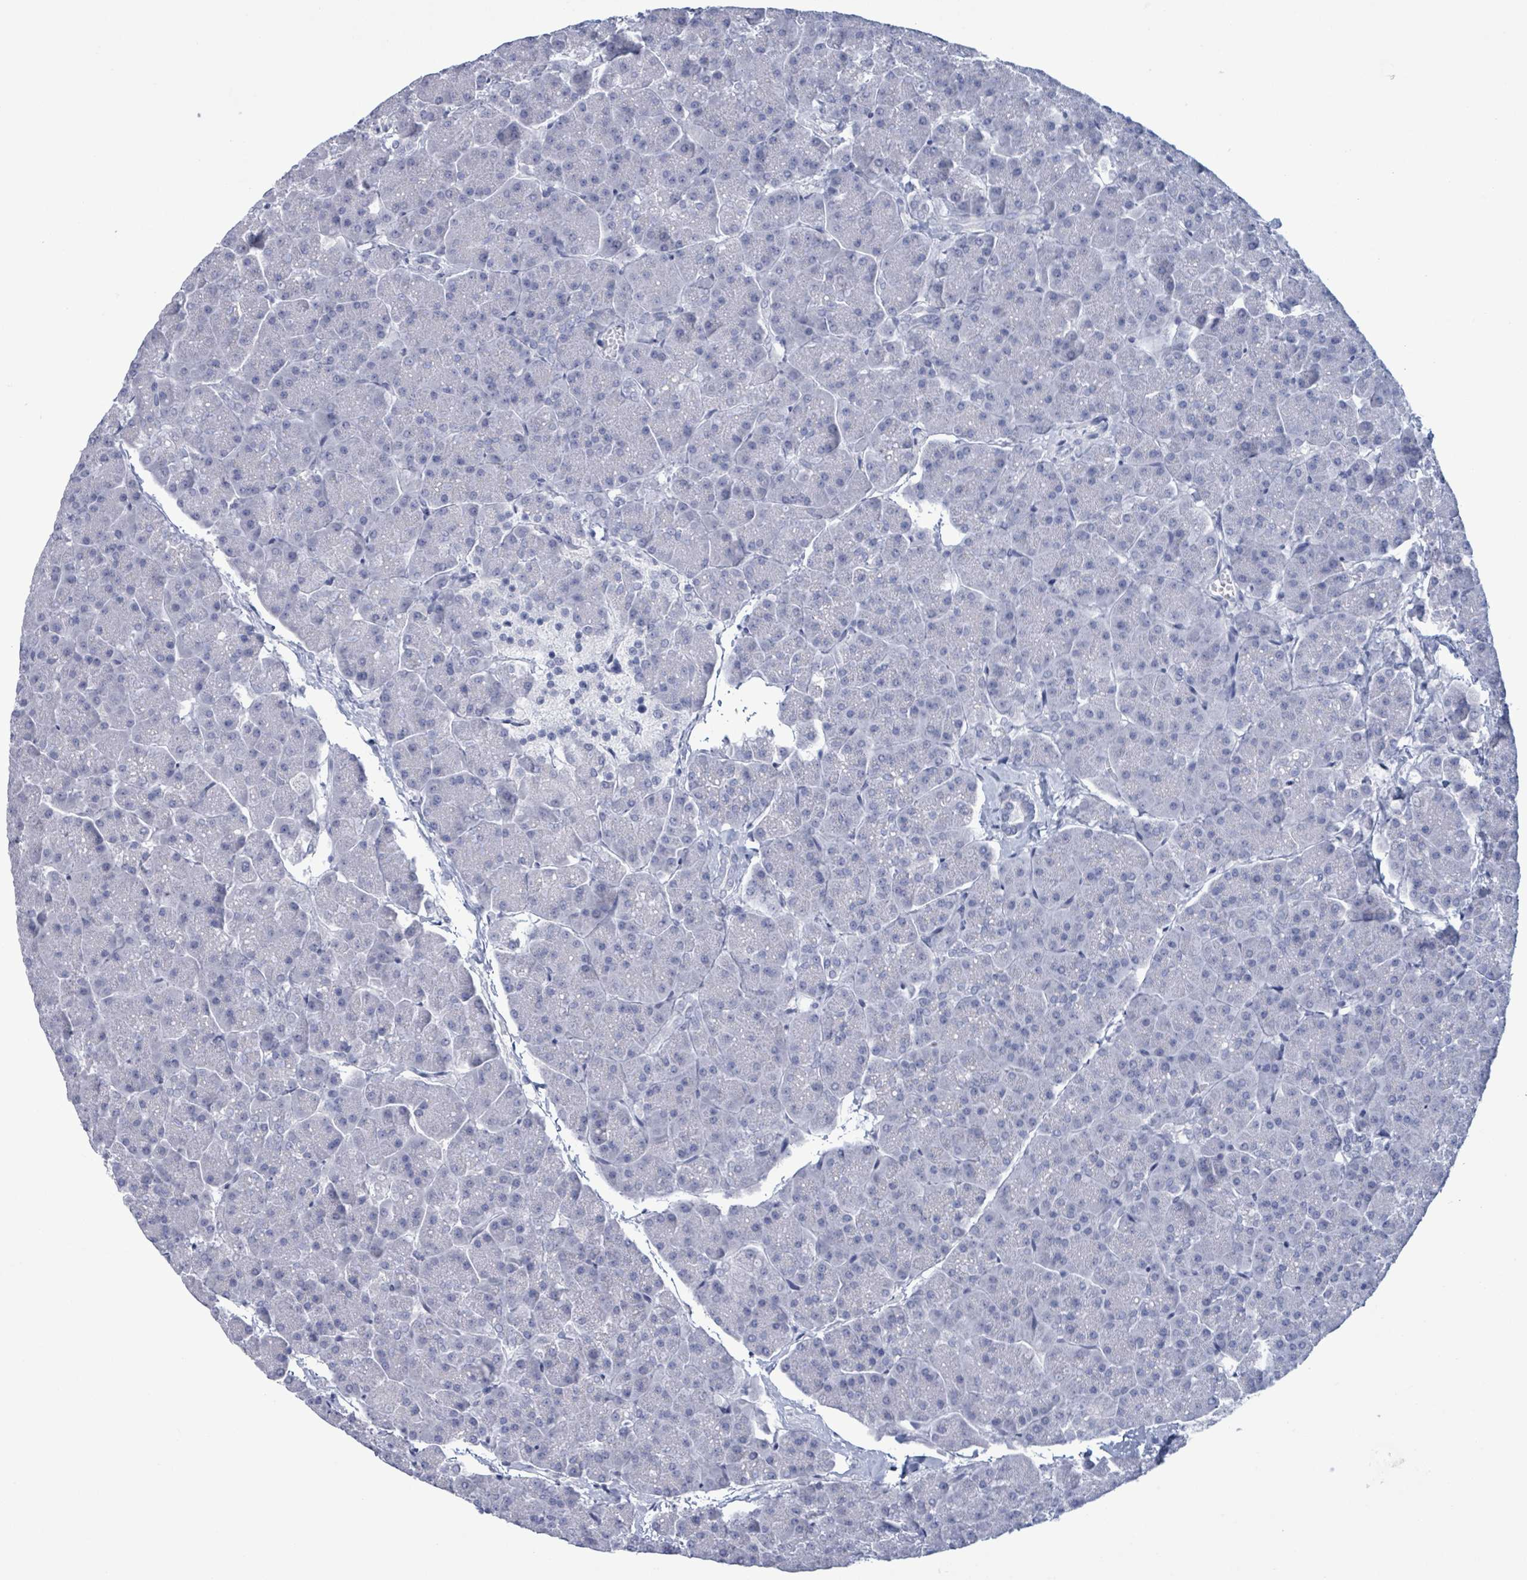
{"staining": {"intensity": "negative", "quantity": "none", "location": "none"}, "tissue": "pancreas", "cell_type": "Exocrine glandular cells", "image_type": "normal", "snomed": [{"axis": "morphology", "description": "Normal tissue, NOS"}, {"axis": "topography", "description": "Pancreas"}, {"axis": "topography", "description": "Peripheral nerve tissue"}], "caption": "Histopathology image shows no significant protein expression in exocrine glandular cells of normal pancreas.", "gene": "NKX2", "patient": {"sex": "male", "age": 54}}